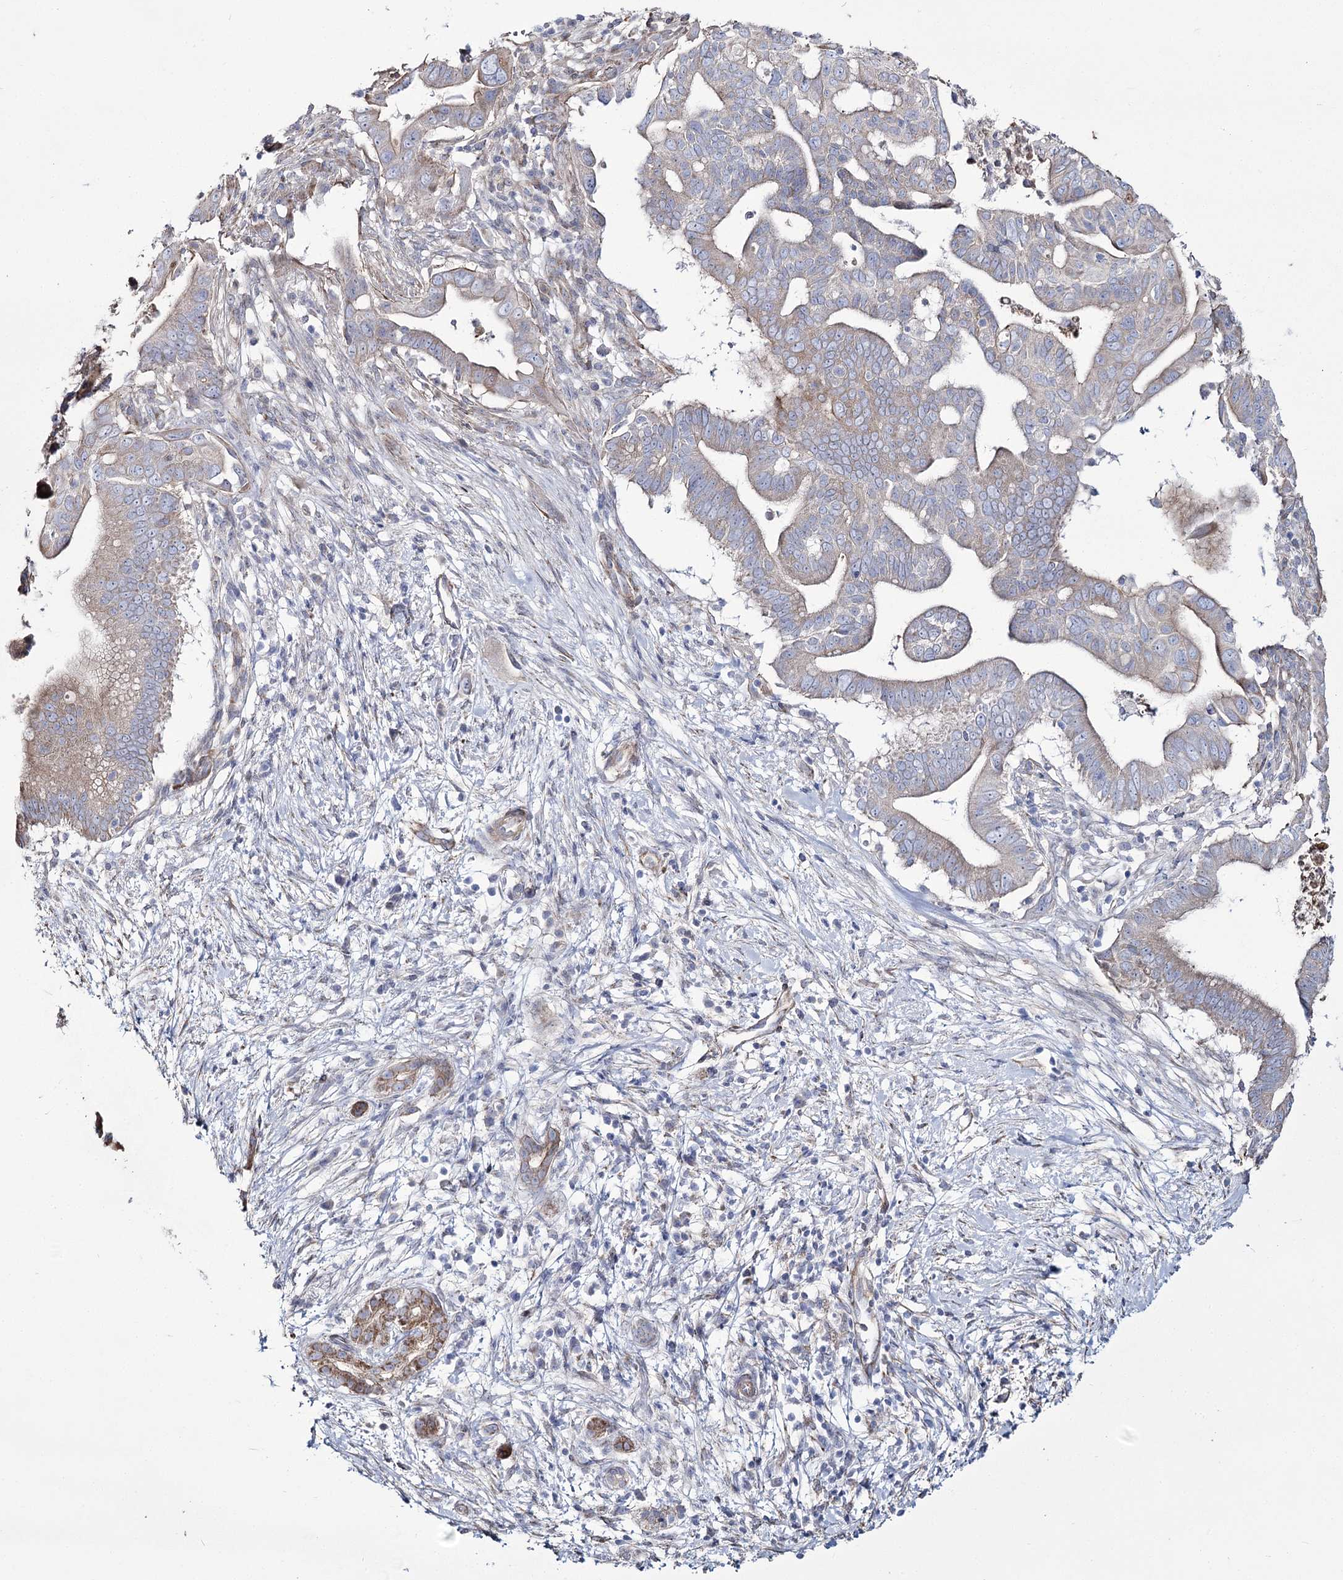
{"staining": {"intensity": "weak", "quantity": "25%-75%", "location": "cytoplasmic/membranous"}, "tissue": "pancreatic cancer", "cell_type": "Tumor cells", "image_type": "cancer", "snomed": [{"axis": "morphology", "description": "Adenocarcinoma, NOS"}, {"axis": "topography", "description": "Pancreas"}], "caption": "Weak cytoplasmic/membranous positivity for a protein is appreciated in approximately 25%-75% of tumor cells of pancreatic adenocarcinoma using immunohistochemistry.", "gene": "ME3", "patient": {"sex": "male", "age": 68}}